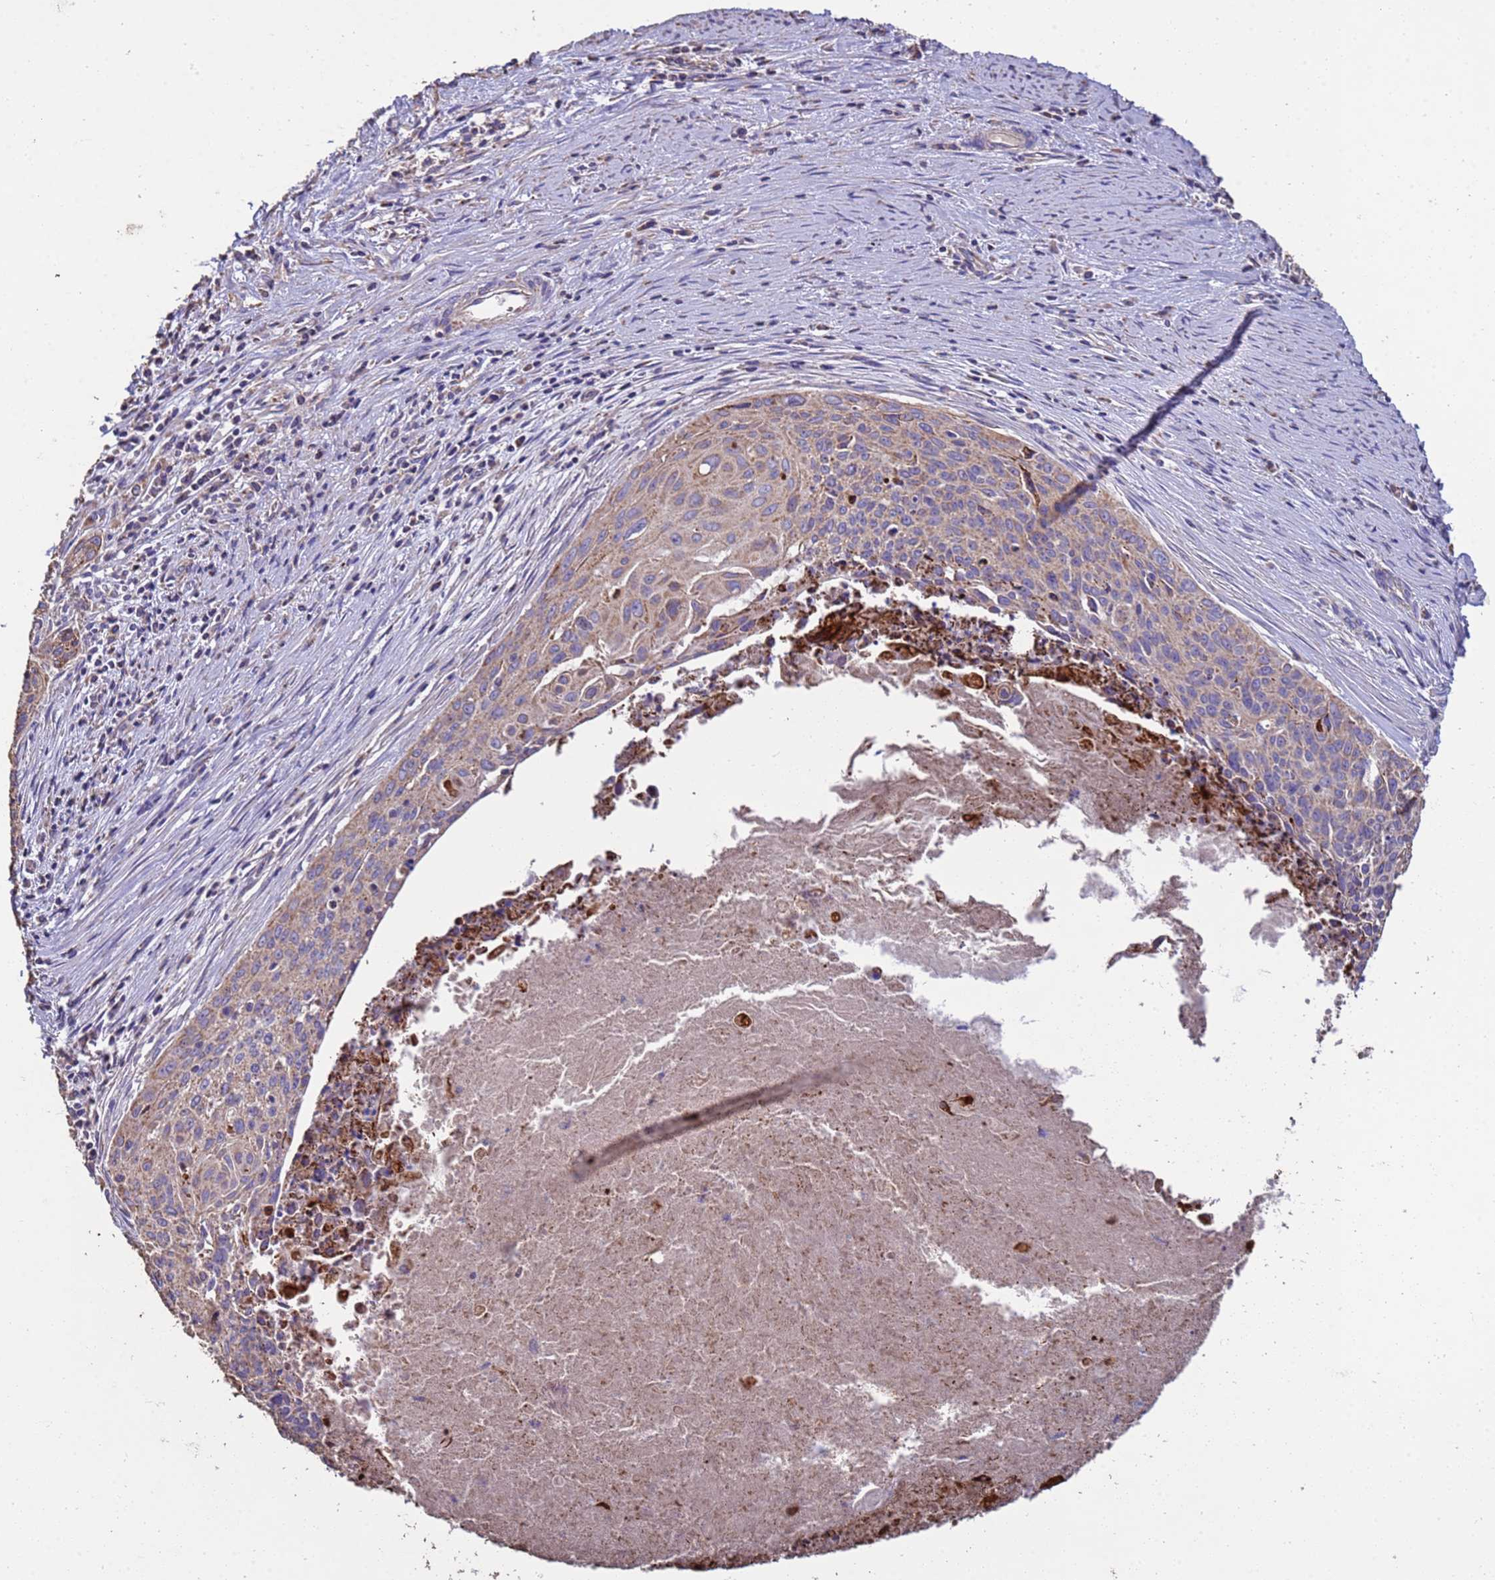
{"staining": {"intensity": "moderate", "quantity": "25%-75%", "location": "cytoplasmic/membranous"}, "tissue": "cervical cancer", "cell_type": "Tumor cells", "image_type": "cancer", "snomed": [{"axis": "morphology", "description": "Squamous cell carcinoma, NOS"}, {"axis": "topography", "description": "Cervix"}], "caption": "Human cervical cancer (squamous cell carcinoma) stained with a brown dye demonstrates moderate cytoplasmic/membranous positive staining in about 25%-75% of tumor cells.", "gene": "ZNFX1", "patient": {"sex": "female", "age": 55}}